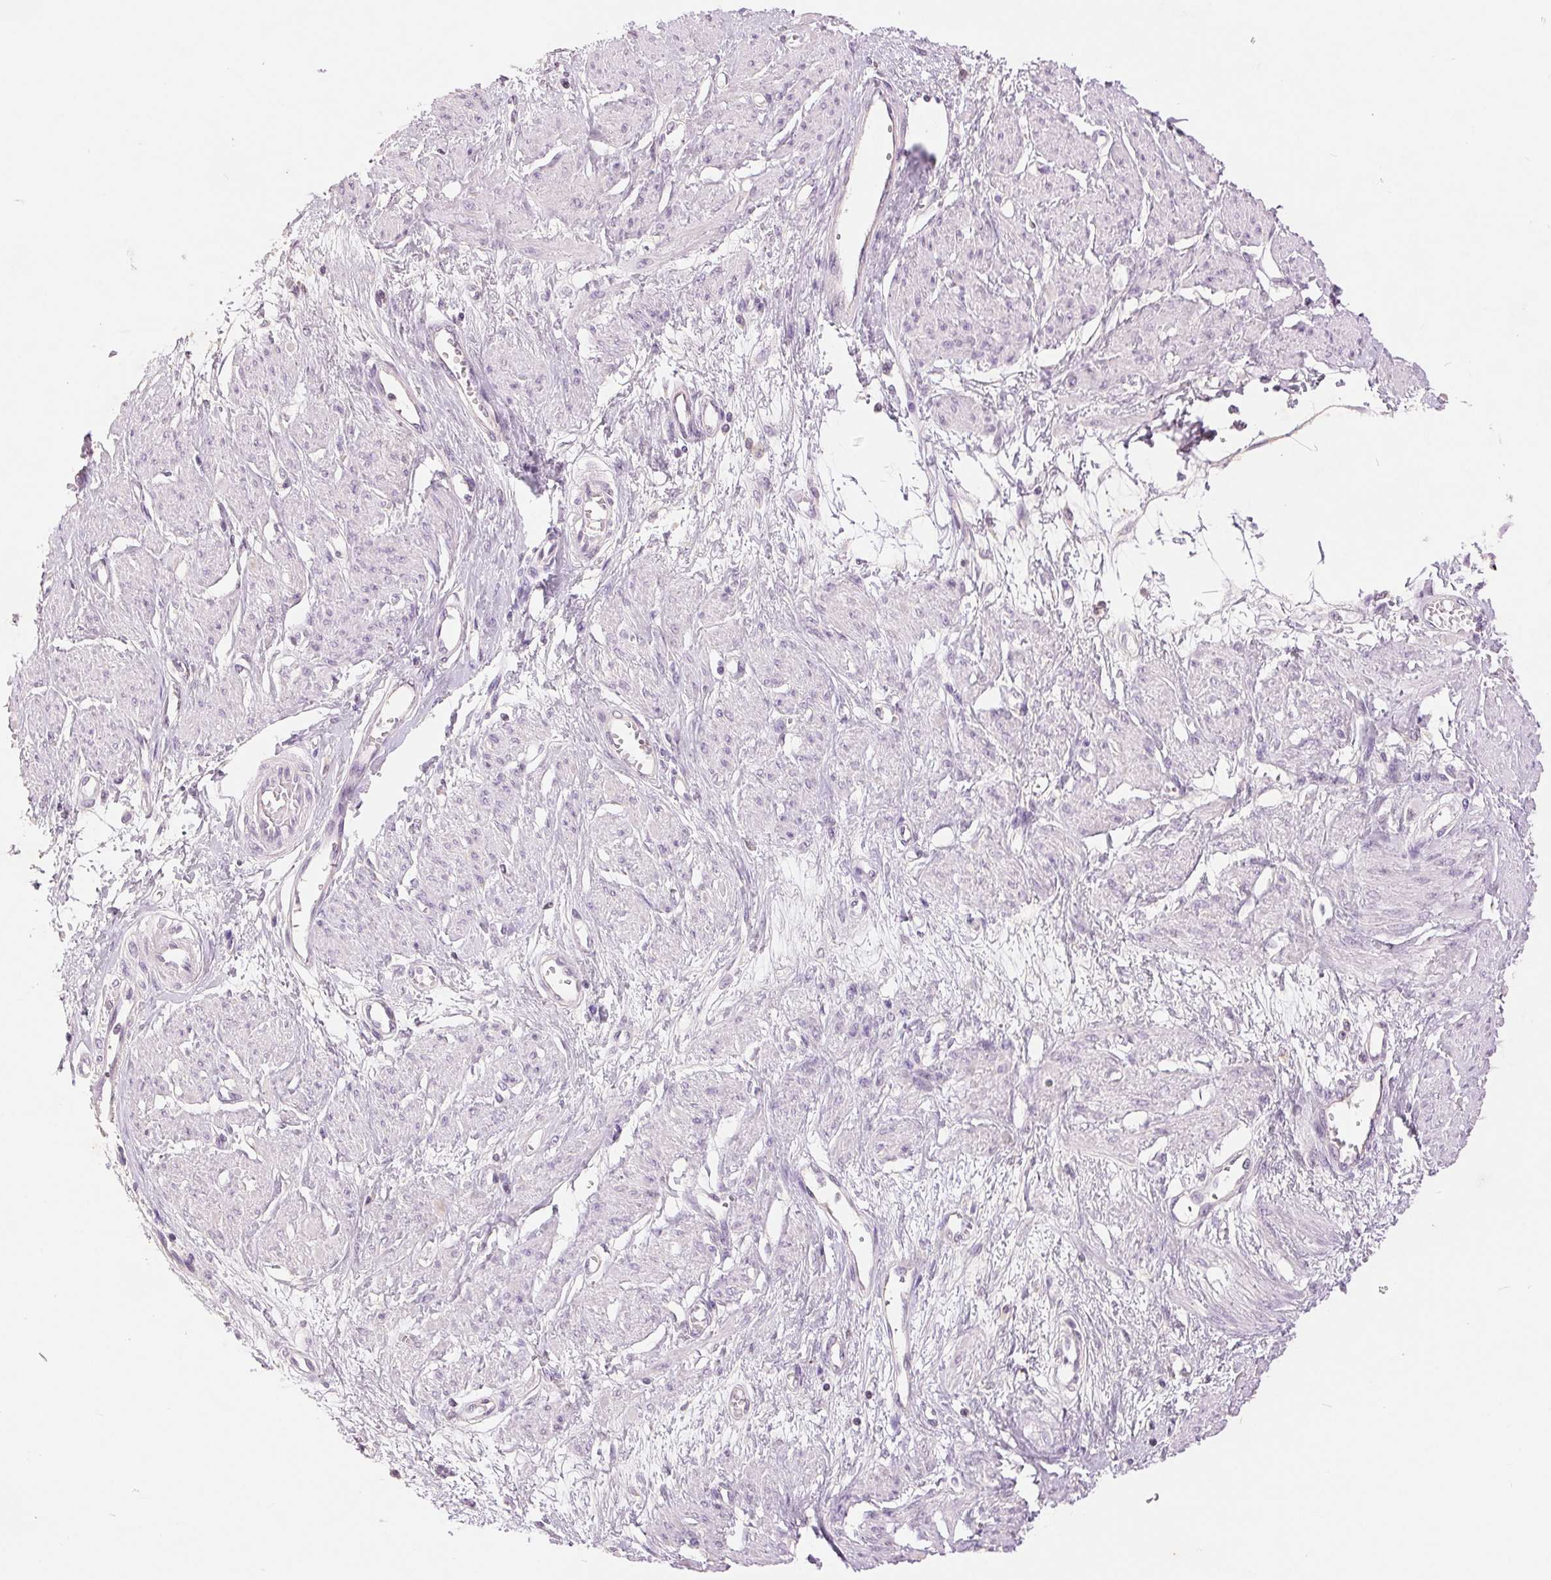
{"staining": {"intensity": "negative", "quantity": "none", "location": "none"}, "tissue": "smooth muscle", "cell_type": "Smooth muscle cells", "image_type": "normal", "snomed": [{"axis": "morphology", "description": "Normal tissue, NOS"}, {"axis": "topography", "description": "Smooth muscle"}, {"axis": "topography", "description": "Uterus"}], "caption": "A photomicrograph of human smooth muscle is negative for staining in smooth muscle cells. (Stains: DAB (3,3'-diaminobenzidine) immunohistochemistry (IHC) with hematoxylin counter stain, Microscopy: brightfield microscopy at high magnification).", "gene": "FXYD4", "patient": {"sex": "female", "age": 39}}